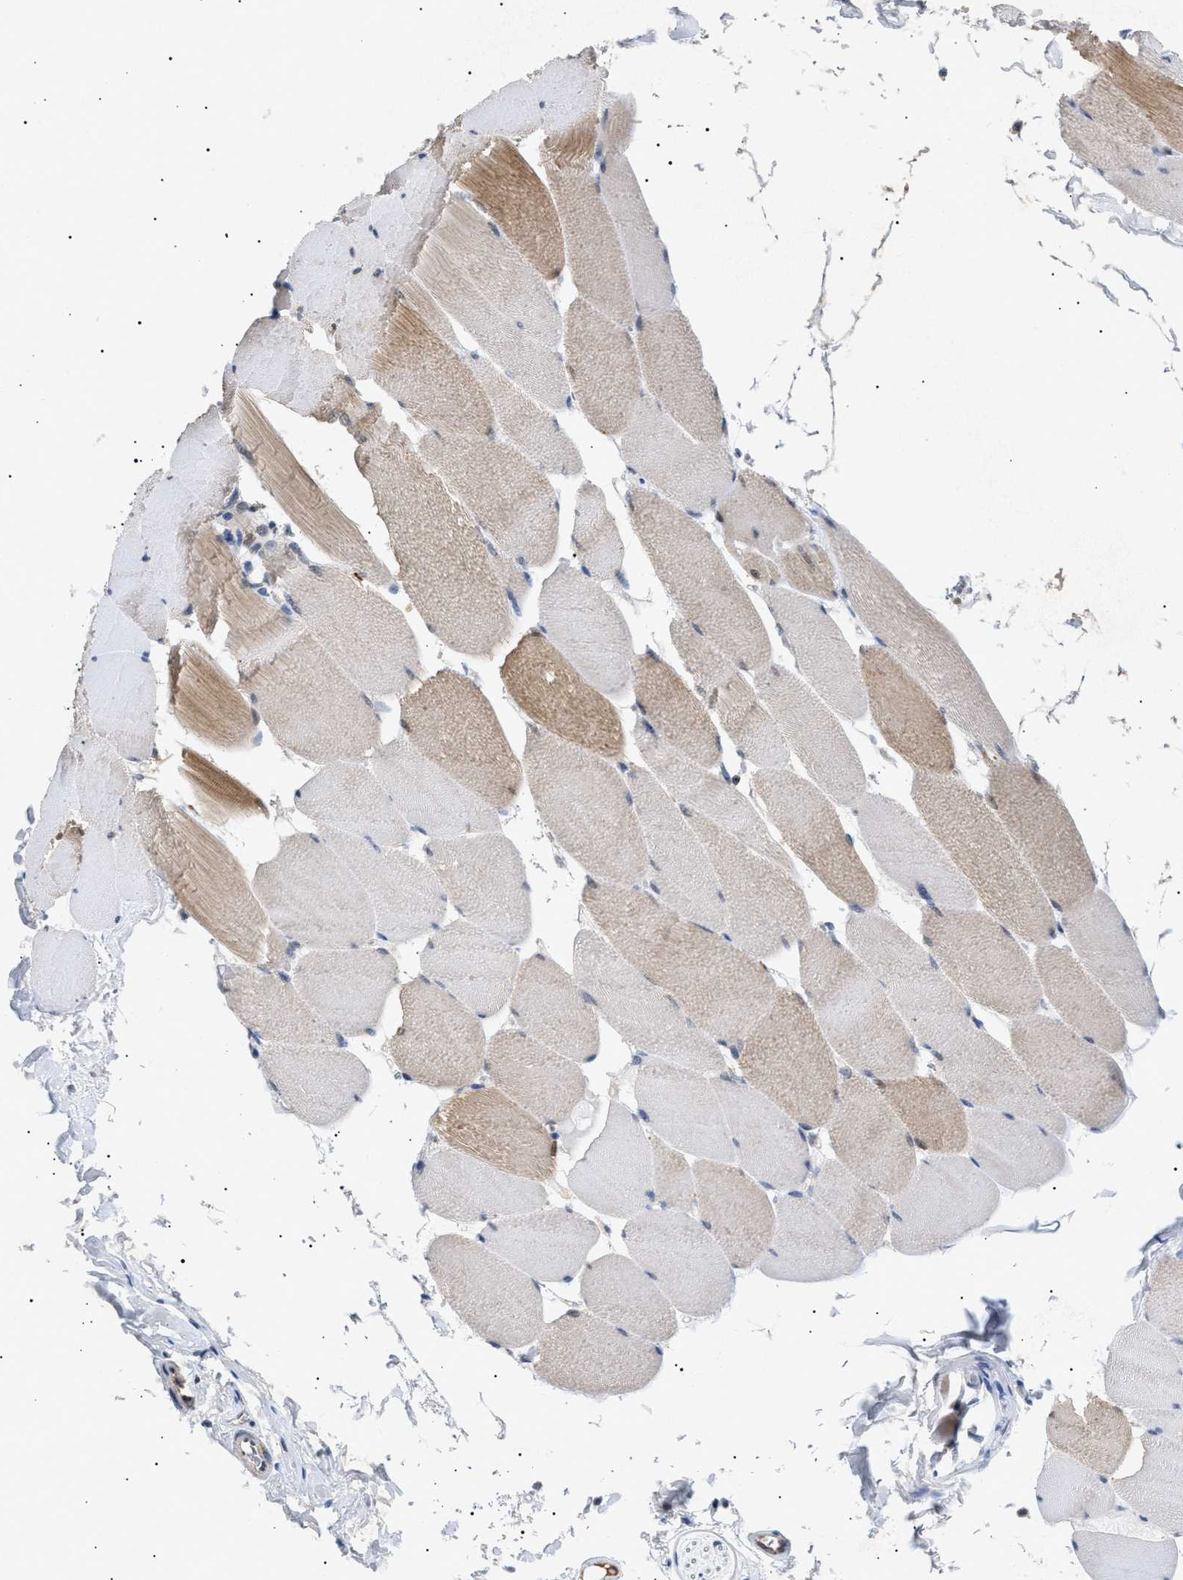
{"staining": {"intensity": "moderate", "quantity": "25%-75%", "location": "cytoplasmic/membranous"}, "tissue": "skeletal muscle", "cell_type": "Myocytes", "image_type": "normal", "snomed": [{"axis": "morphology", "description": "Normal tissue, NOS"}, {"axis": "topography", "description": "Skeletal muscle"}], "caption": "DAB (3,3'-diaminobenzidine) immunohistochemical staining of benign skeletal muscle shows moderate cytoplasmic/membranous protein positivity in approximately 25%-75% of myocytes.", "gene": "SIRT5", "patient": {"sex": "male", "age": 62}}